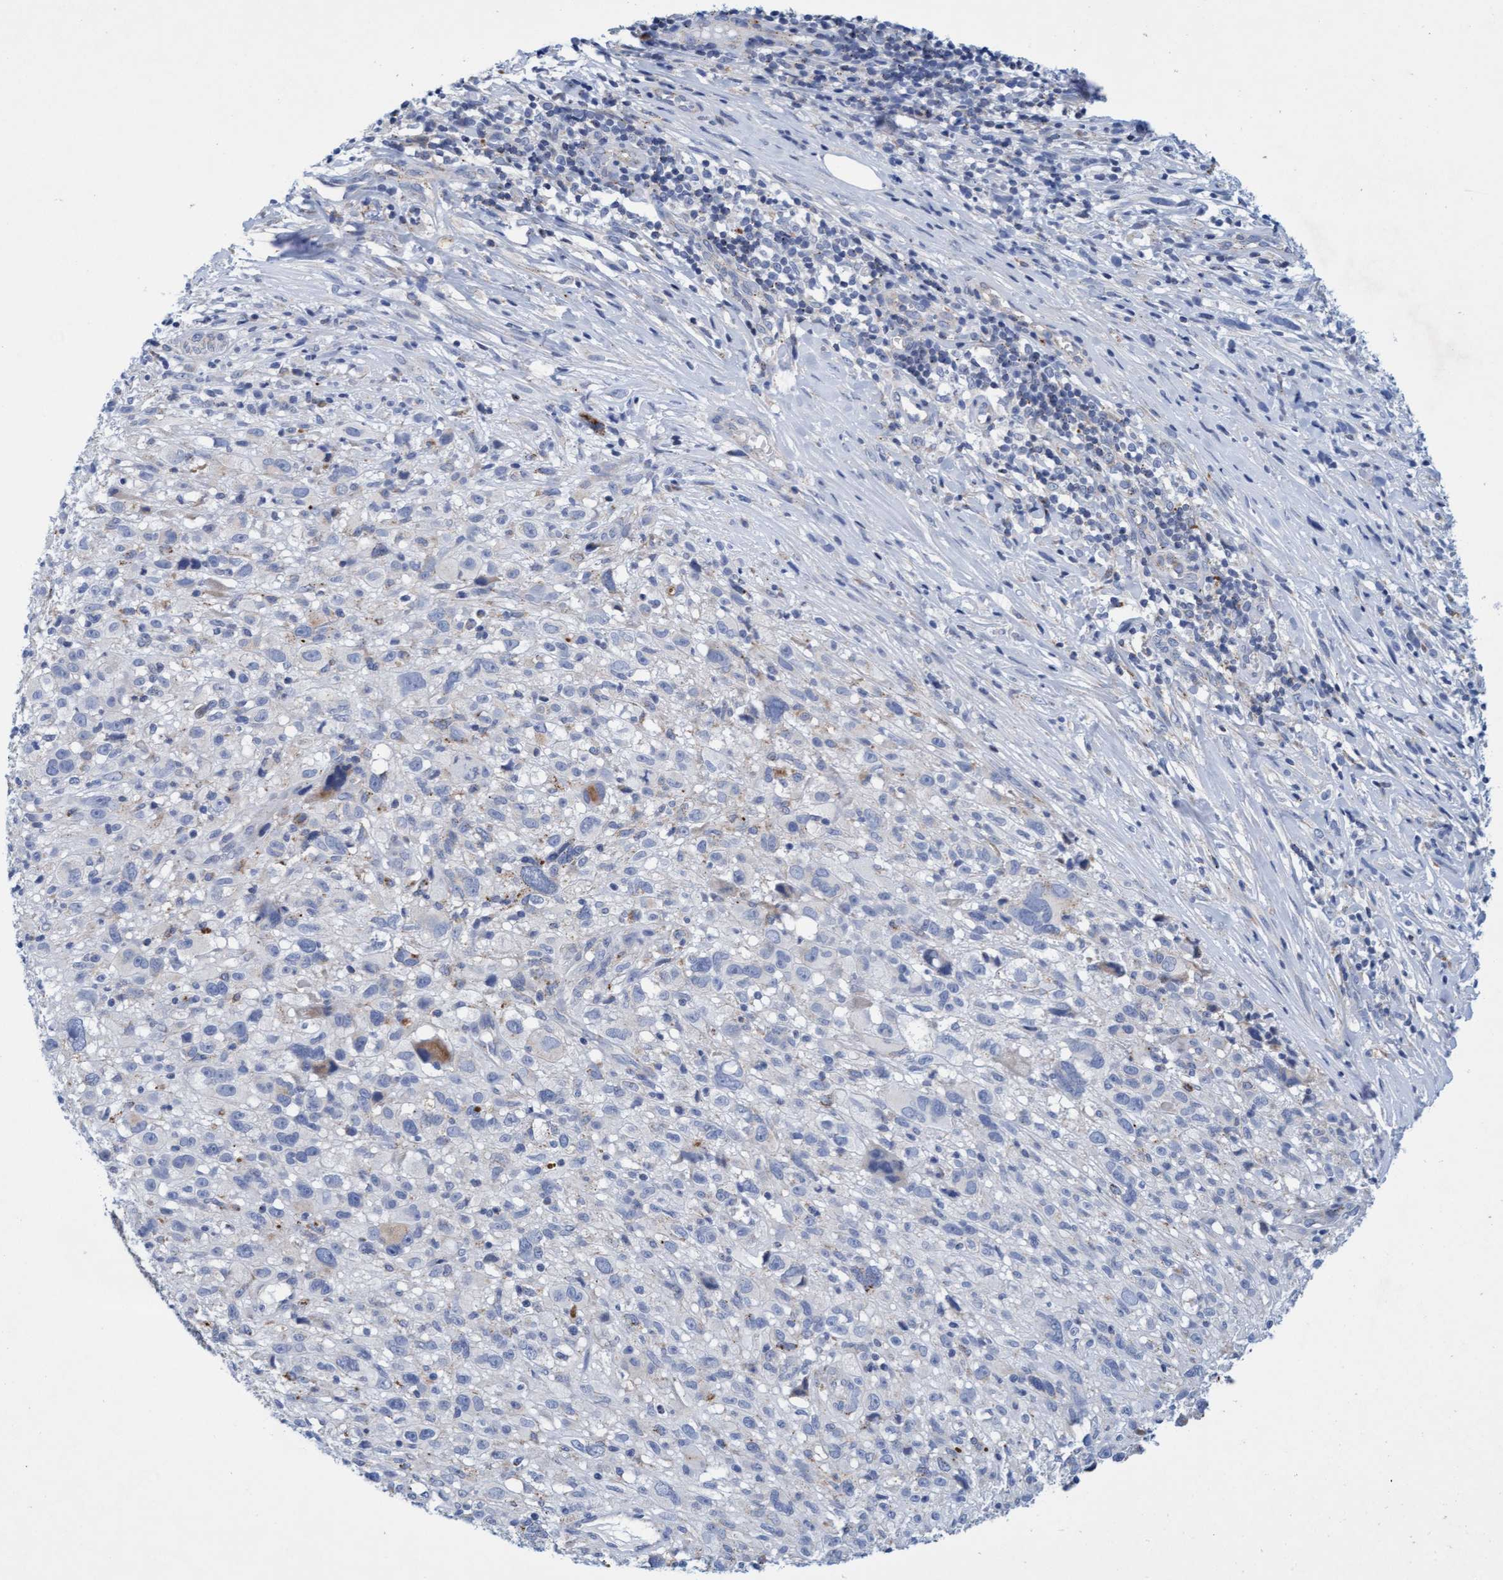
{"staining": {"intensity": "negative", "quantity": "none", "location": "none"}, "tissue": "melanoma", "cell_type": "Tumor cells", "image_type": "cancer", "snomed": [{"axis": "morphology", "description": "Malignant melanoma, NOS"}, {"axis": "topography", "description": "Skin"}], "caption": "A histopathology image of malignant melanoma stained for a protein exhibits no brown staining in tumor cells.", "gene": "SGSH", "patient": {"sex": "female", "age": 55}}